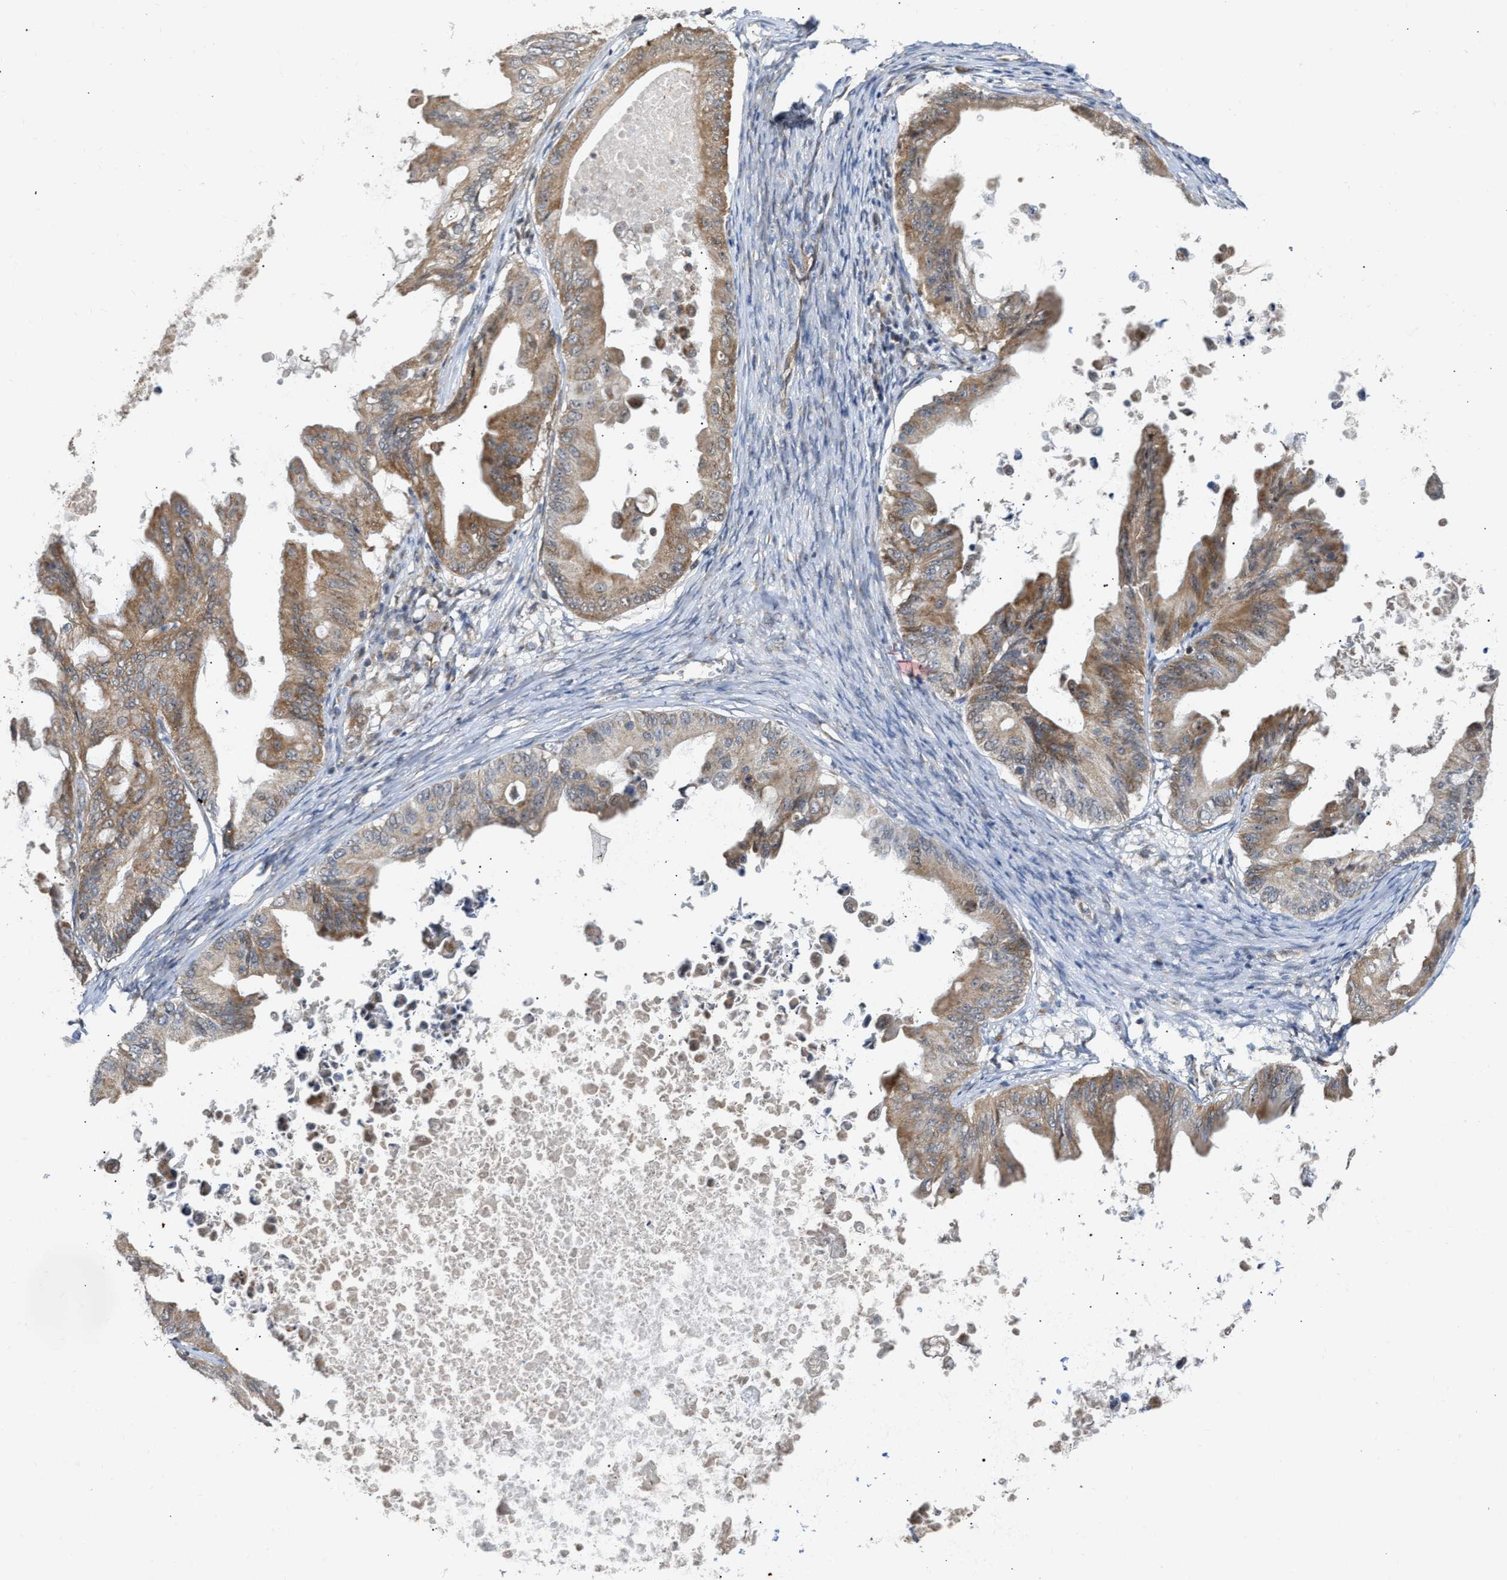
{"staining": {"intensity": "moderate", "quantity": ">75%", "location": "cytoplasmic/membranous"}, "tissue": "ovarian cancer", "cell_type": "Tumor cells", "image_type": "cancer", "snomed": [{"axis": "morphology", "description": "Cystadenocarcinoma, mucinous, NOS"}, {"axis": "topography", "description": "Ovary"}], "caption": "Immunohistochemistry (IHC) histopathology image of ovarian cancer (mucinous cystadenocarcinoma) stained for a protein (brown), which shows medium levels of moderate cytoplasmic/membranous expression in approximately >75% of tumor cells.", "gene": "DEPTOR", "patient": {"sex": "female", "age": 37}}